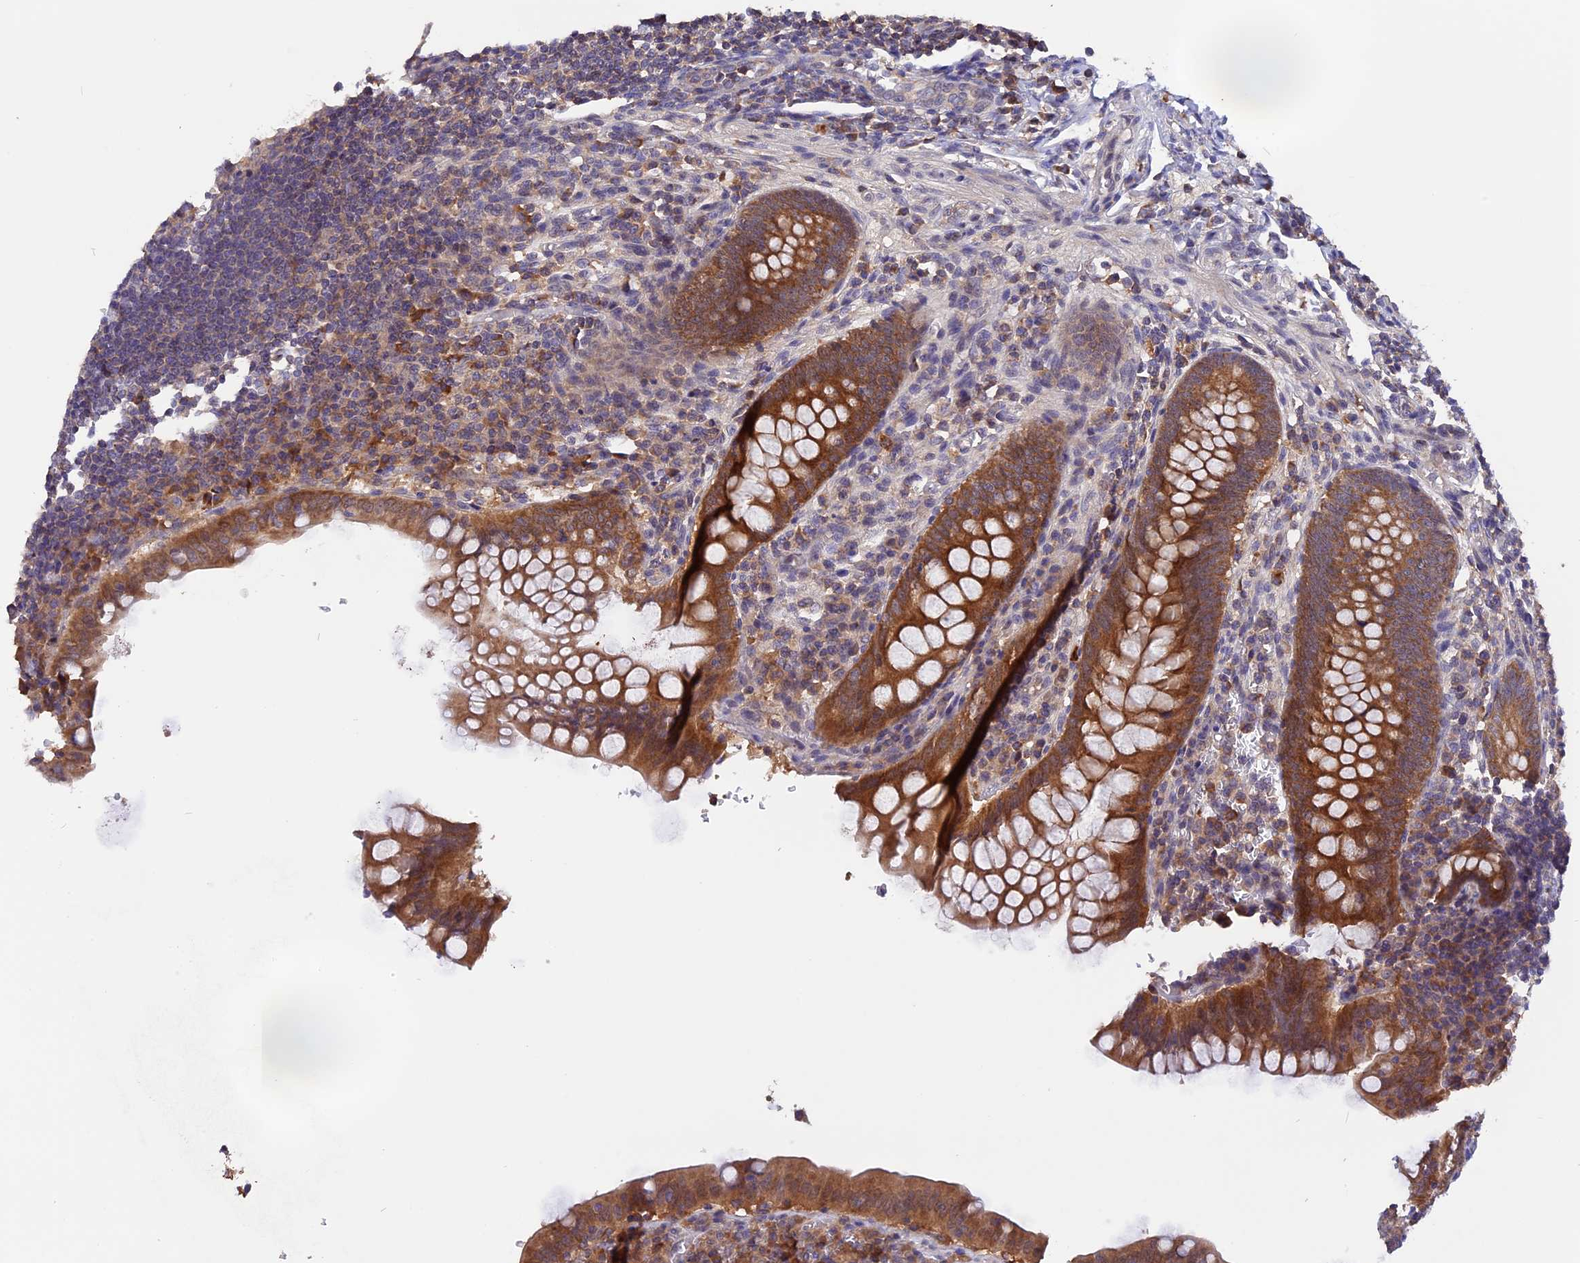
{"staining": {"intensity": "strong", "quantity": ">75%", "location": "cytoplasmic/membranous"}, "tissue": "appendix", "cell_type": "Glandular cells", "image_type": "normal", "snomed": [{"axis": "morphology", "description": "Normal tissue, NOS"}, {"axis": "topography", "description": "Appendix"}], "caption": "The immunohistochemical stain shows strong cytoplasmic/membranous positivity in glandular cells of unremarkable appendix. The staining was performed using DAB (3,3'-diaminobenzidine), with brown indicating positive protein expression. Nuclei are stained blue with hematoxylin.", "gene": "MARK4", "patient": {"sex": "female", "age": 33}}